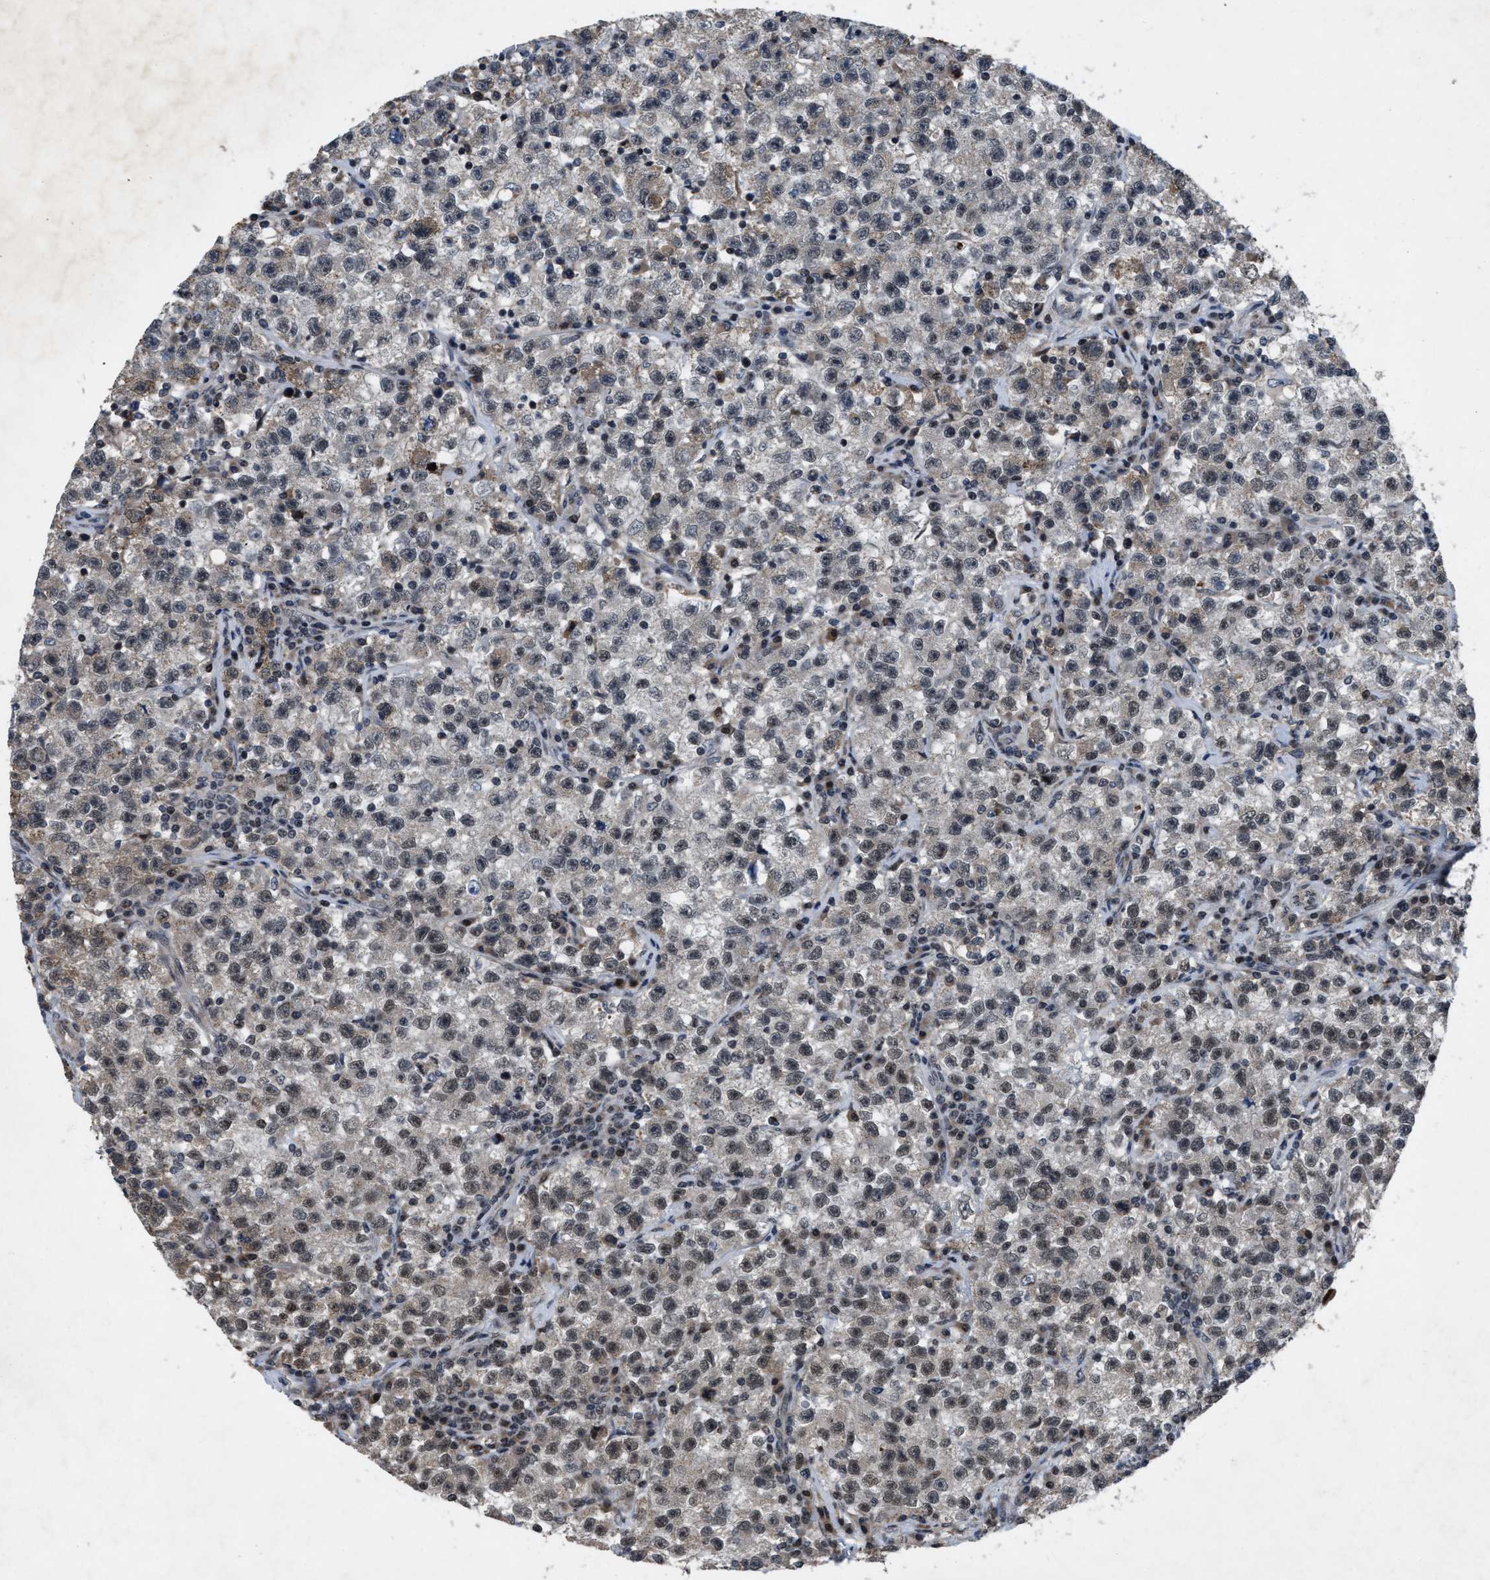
{"staining": {"intensity": "moderate", "quantity": "25%-75%", "location": "cytoplasmic/membranous,nuclear"}, "tissue": "testis cancer", "cell_type": "Tumor cells", "image_type": "cancer", "snomed": [{"axis": "morphology", "description": "Seminoma, NOS"}, {"axis": "topography", "description": "Testis"}], "caption": "Immunohistochemical staining of testis cancer (seminoma) reveals medium levels of moderate cytoplasmic/membranous and nuclear protein expression in about 25%-75% of tumor cells.", "gene": "ZNHIT1", "patient": {"sex": "male", "age": 22}}